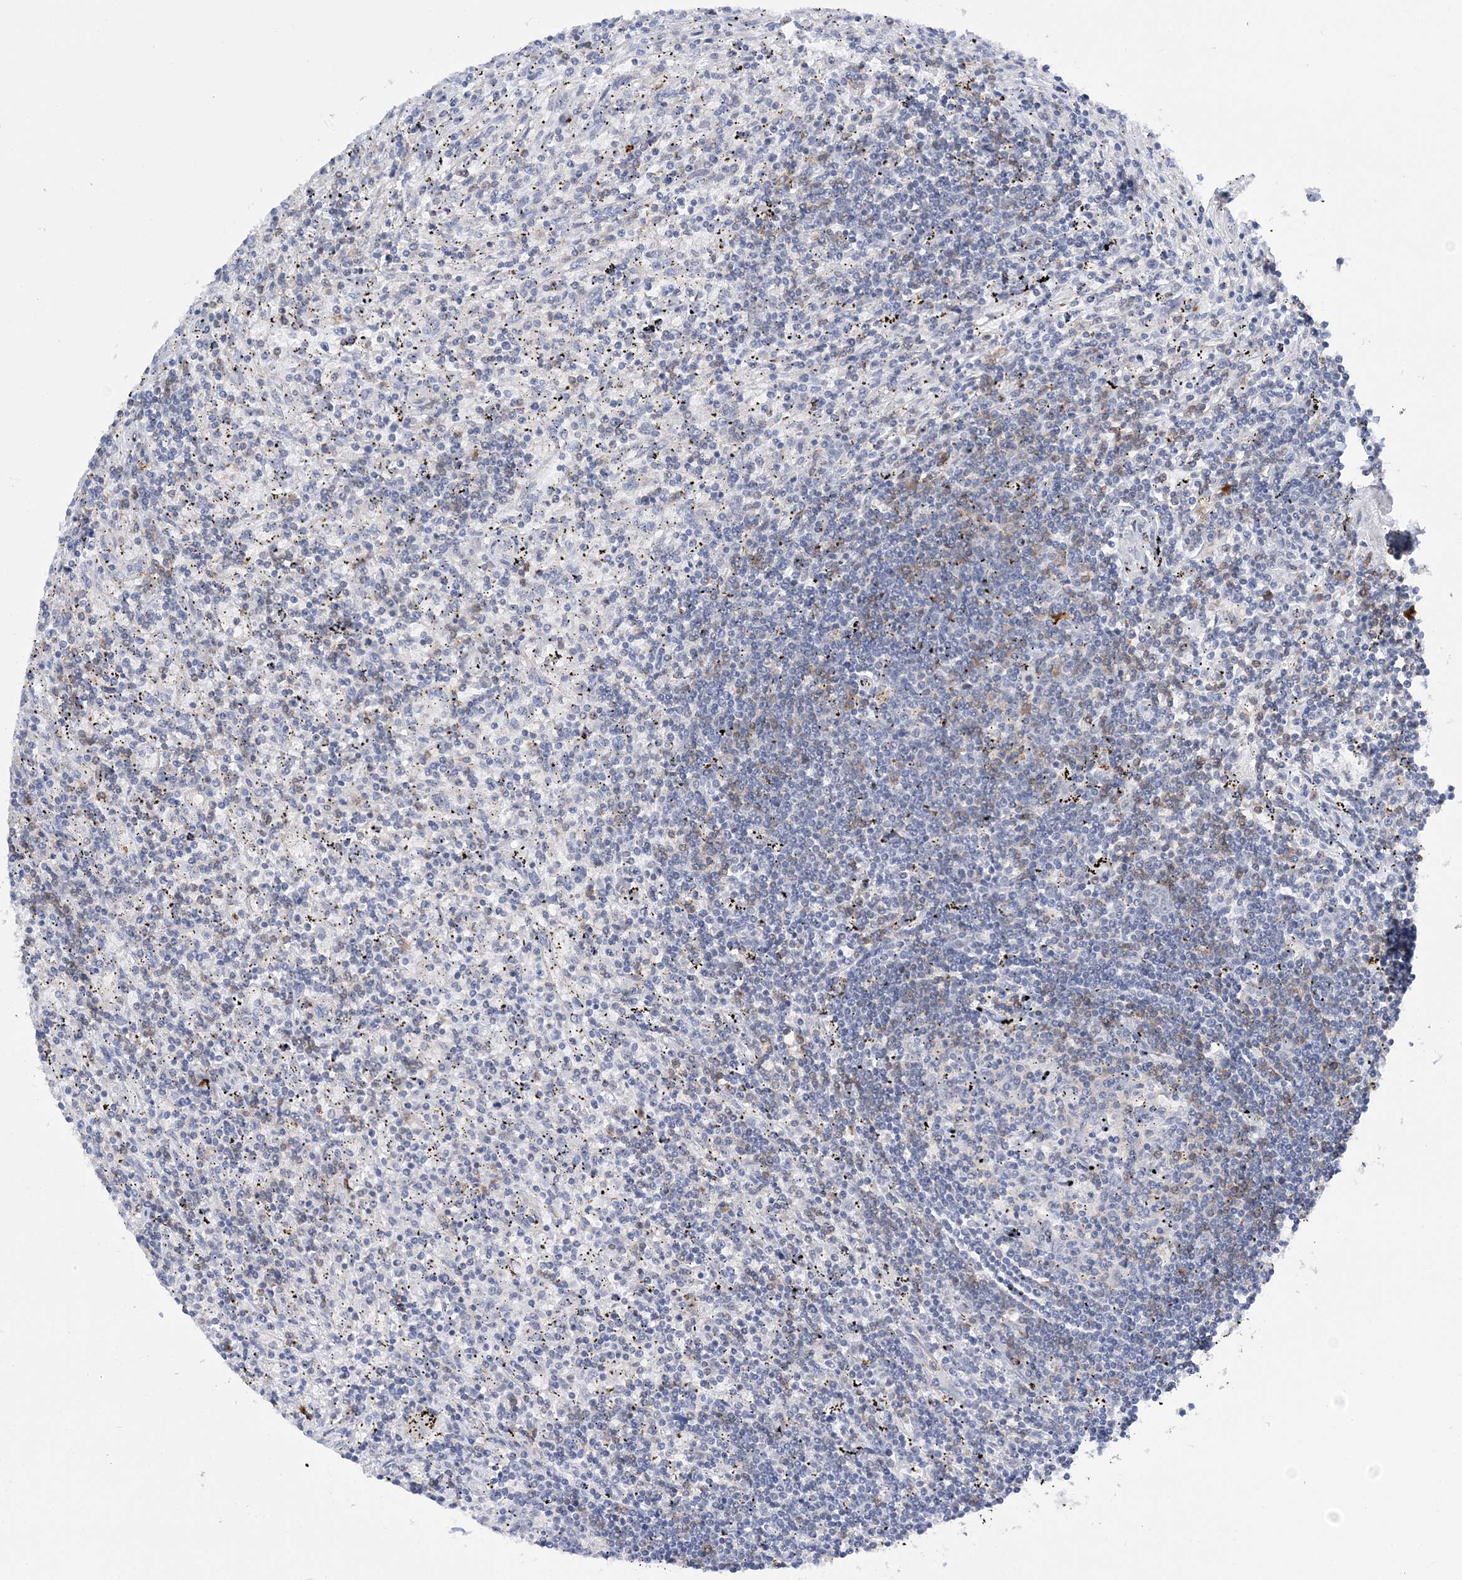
{"staining": {"intensity": "negative", "quantity": "none", "location": "none"}, "tissue": "lymphoma", "cell_type": "Tumor cells", "image_type": "cancer", "snomed": [{"axis": "morphology", "description": "Malignant lymphoma, non-Hodgkin's type, Low grade"}, {"axis": "topography", "description": "Spleen"}], "caption": "The image displays no significant expression in tumor cells of lymphoma. Brightfield microscopy of immunohistochemistry stained with DAB (brown) and hematoxylin (blue), captured at high magnification.", "gene": "PRMT9", "patient": {"sex": "male", "age": 76}}